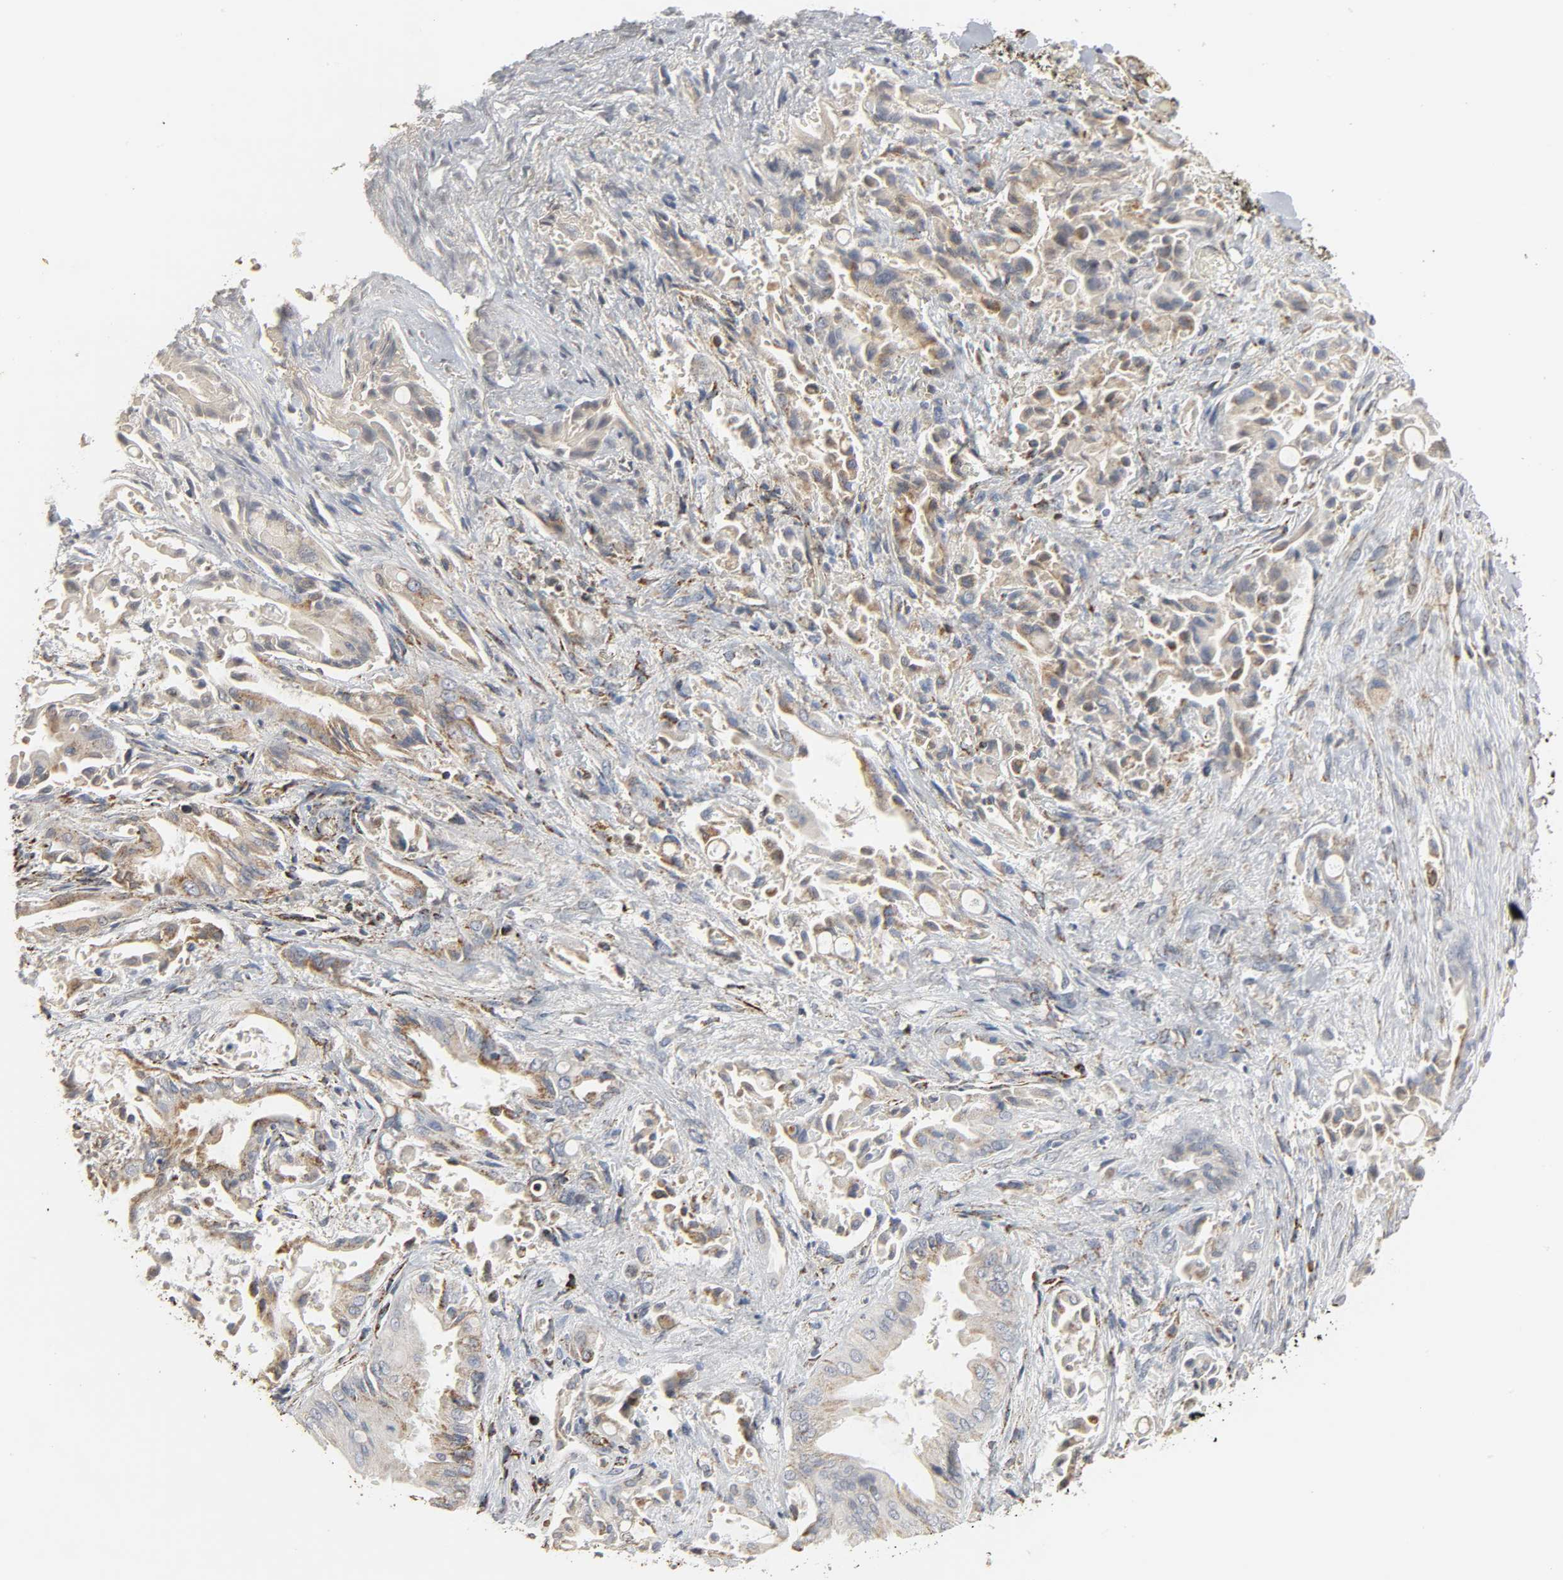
{"staining": {"intensity": "weak", "quantity": "25%-75%", "location": "cytoplasmic/membranous"}, "tissue": "liver cancer", "cell_type": "Tumor cells", "image_type": "cancer", "snomed": [{"axis": "morphology", "description": "Cholangiocarcinoma"}, {"axis": "topography", "description": "Liver"}], "caption": "Immunohistochemical staining of liver cholangiocarcinoma demonstrates weak cytoplasmic/membranous protein staining in approximately 25%-75% of tumor cells.", "gene": "ACAT1", "patient": {"sex": "male", "age": 58}}